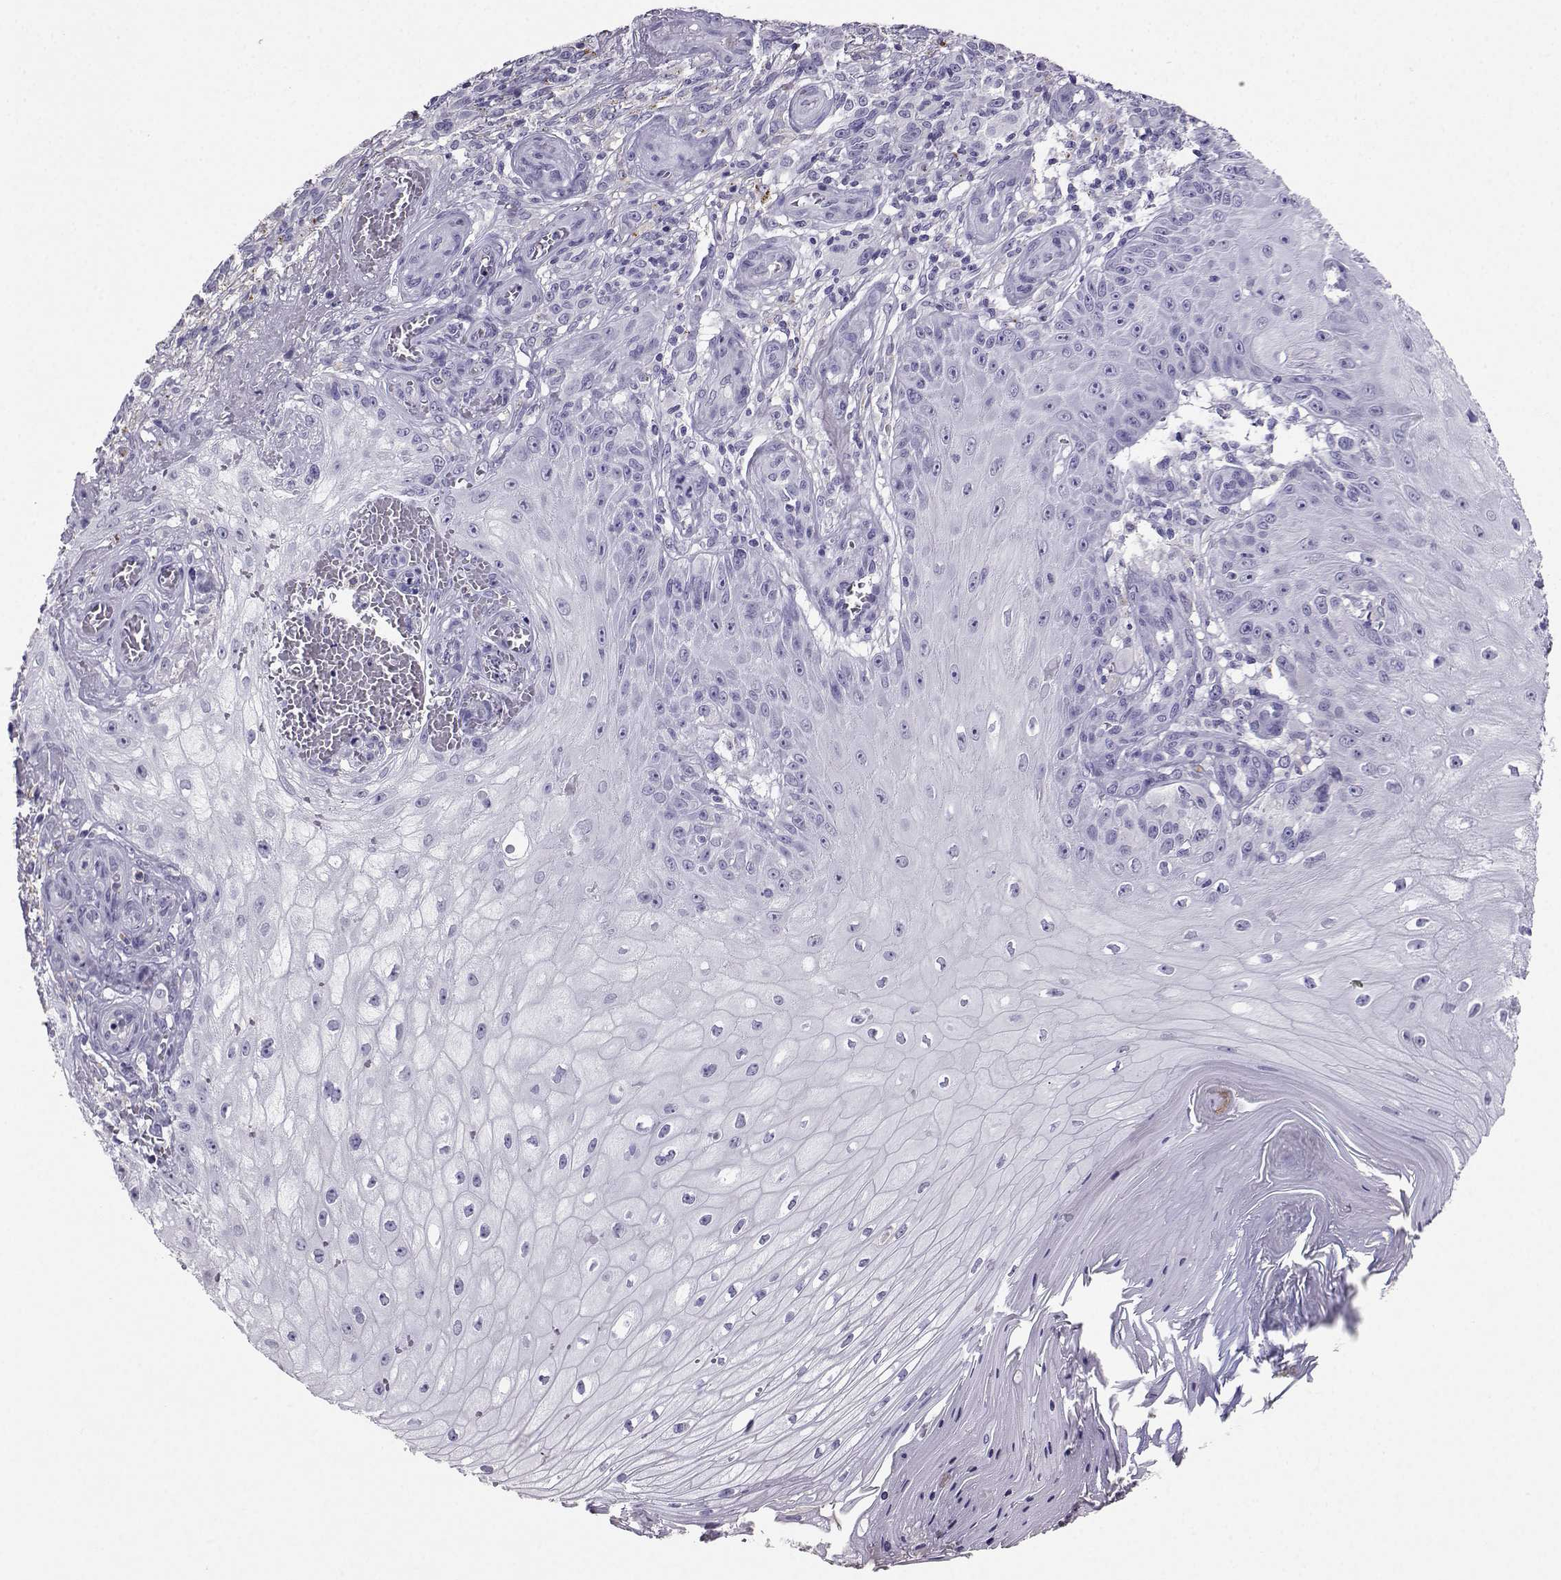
{"staining": {"intensity": "negative", "quantity": "none", "location": "none"}, "tissue": "melanoma", "cell_type": "Tumor cells", "image_type": "cancer", "snomed": [{"axis": "morphology", "description": "Malignant melanoma, NOS"}, {"axis": "topography", "description": "Skin"}], "caption": "An image of melanoma stained for a protein demonstrates no brown staining in tumor cells.", "gene": "GRIK4", "patient": {"sex": "female", "age": 53}}